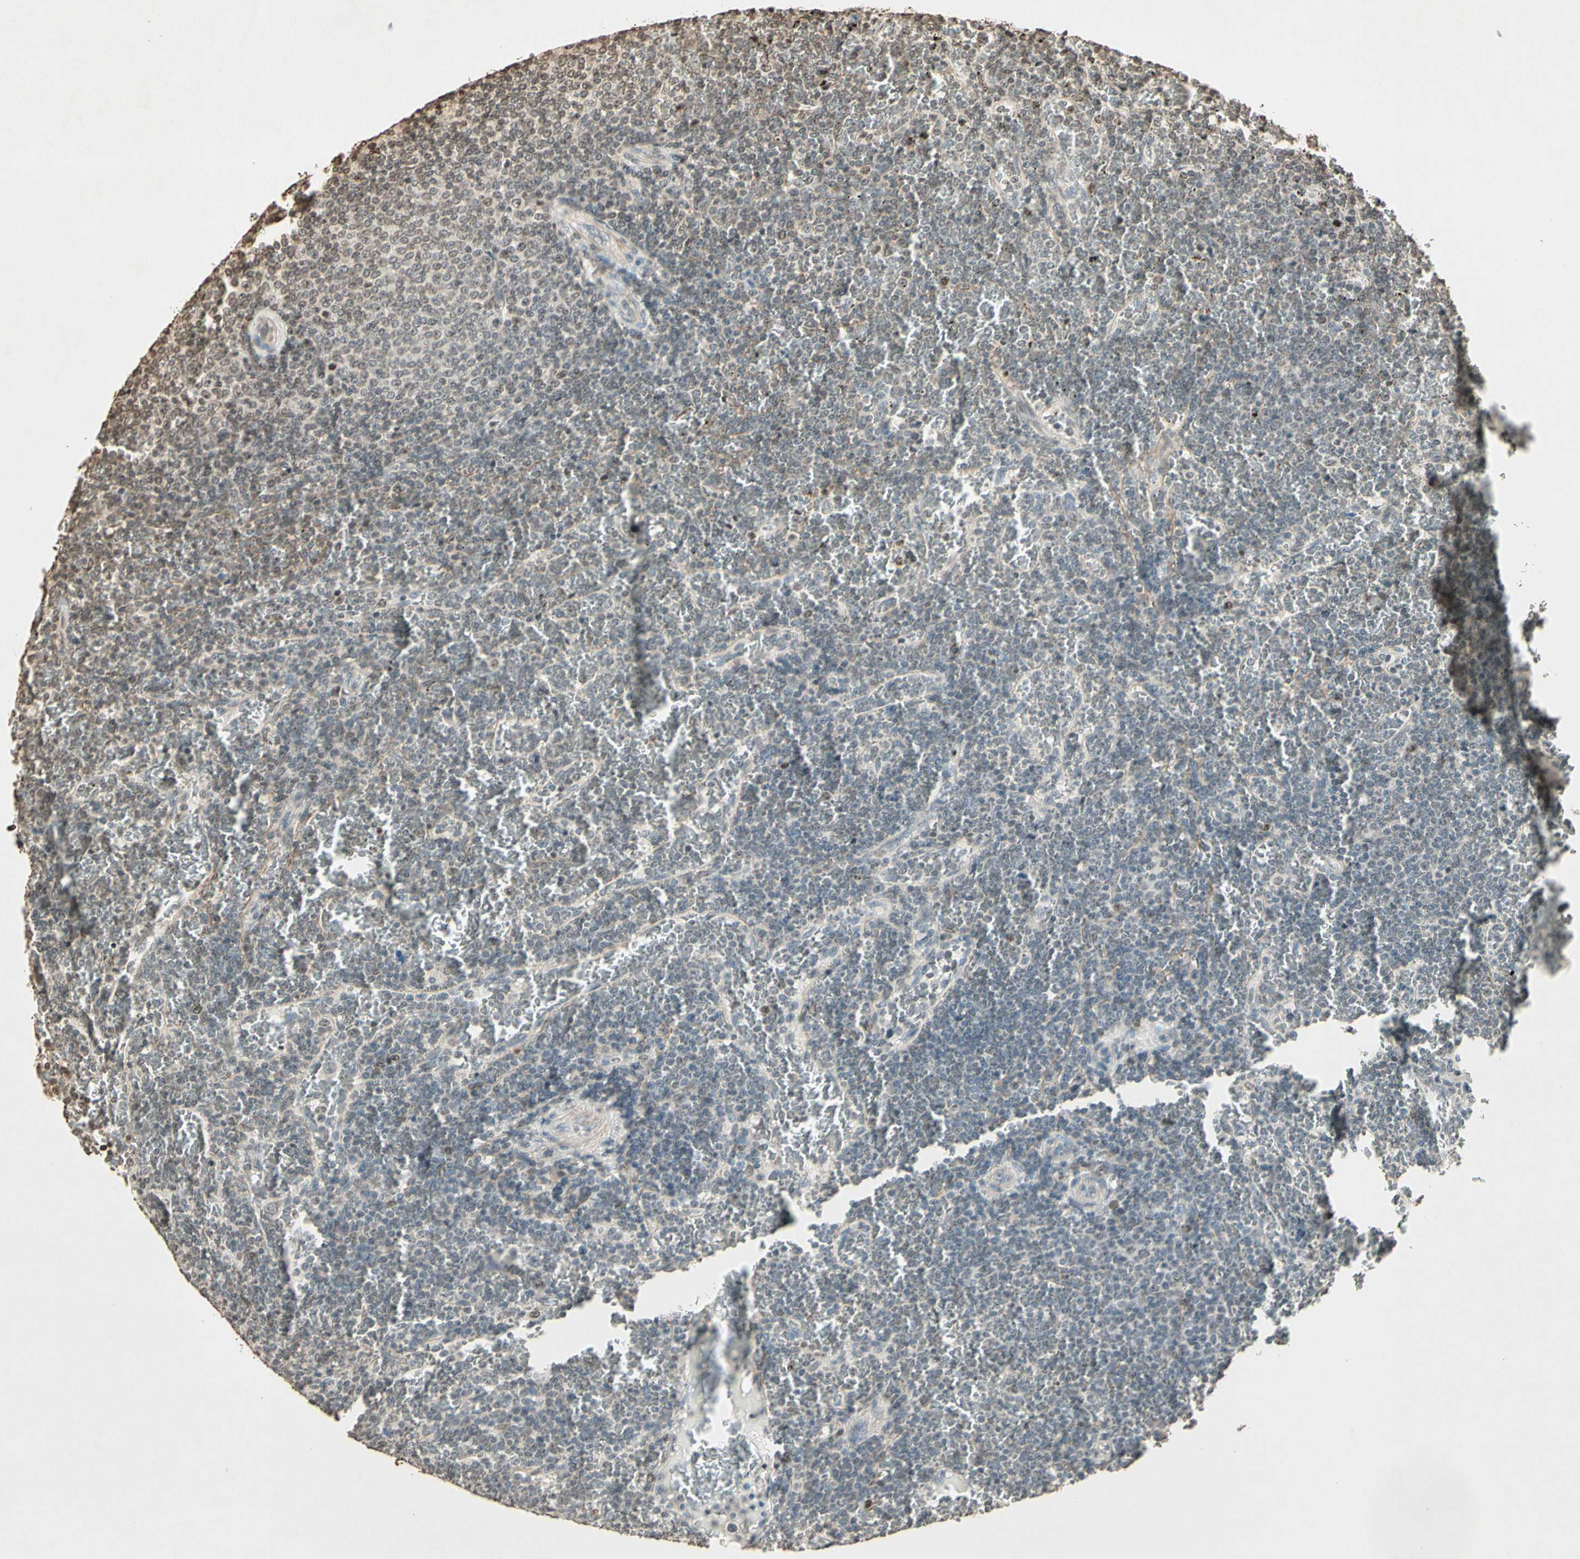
{"staining": {"intensity": "weak", "quantity": "<25%", "location": "nuclear"}, "tissue": "lymphoma", "cell_type": "Tumor cells", "image_type": "cancer", "snomed": [{"axis": "morphology", "description": "Malignant lymphoma, non-Hodgkin's type, Low grade"}, {"axis": "topography", "description": "Spleen"}], "caption": "DAB immunohistochemical staining of malignant lymphoma, non-Hodgkin's type (low-grade) exhibits no significant expression in tumor cells.", "gene": "TOP1", "patient": {"sex": "female", "age": 77}}